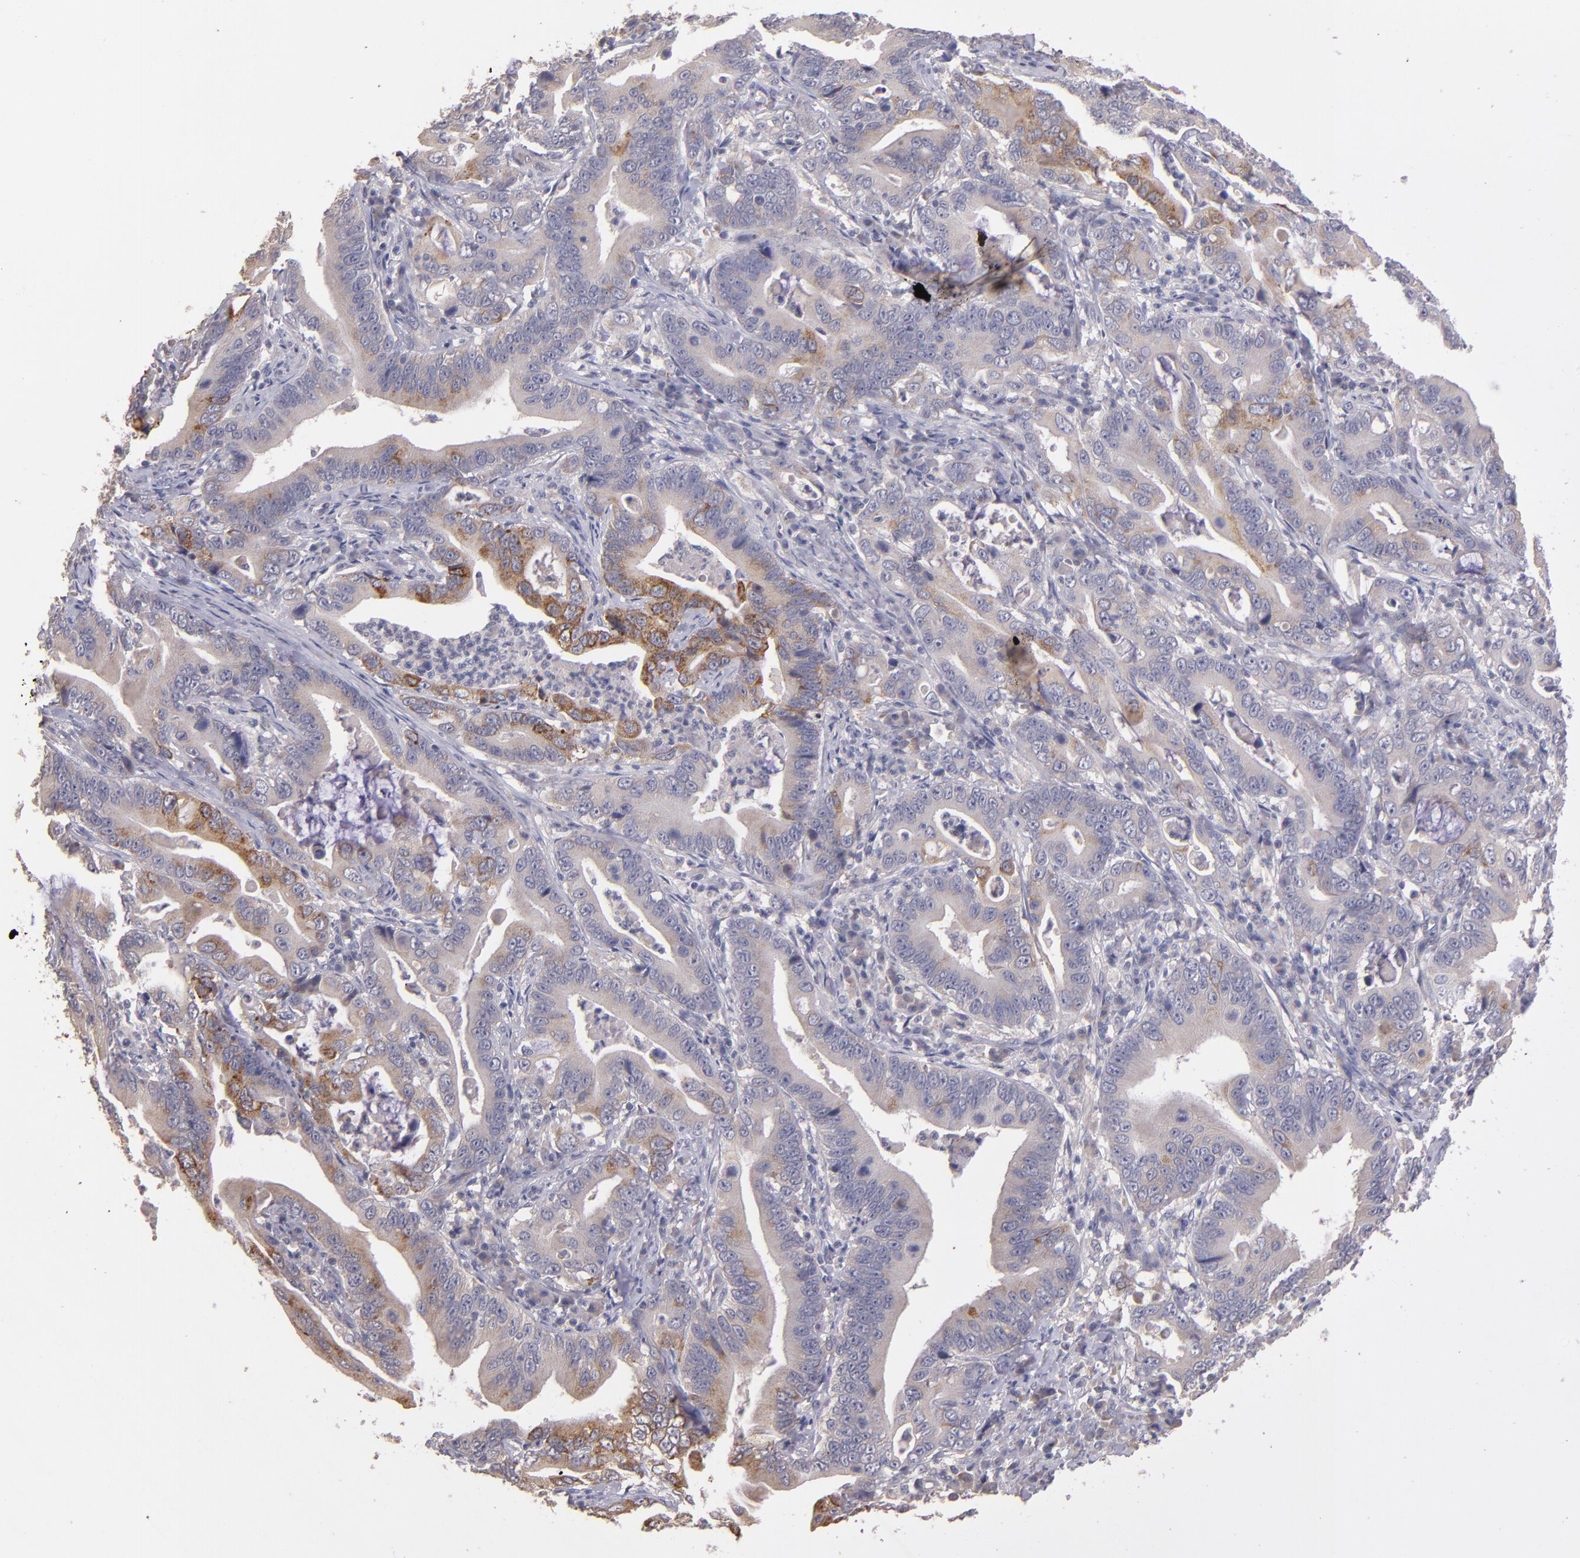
{"staining": {"intensity": "weak", "quantity": "25%-75%", "location": "cytoplasmic/membranous"}, "tissue": "stomach cancer", "cell_type": "Tumor cells", "image_type": "cancer", "snomed": [{"axis": "morphology", "description": "Adenocarcinoma, NOS"}, {"axis": "topography", "description": "Stomach, upper"}], "caption": "Human stomach cancer (adenocarcinoma) stained with a brown dye exhibits weak cytoplasmic/membranous positive expression in about 25%-75% of tumor cells.", "gene": "GNAZ", "patient": {"sex": "male", "age": 63}}